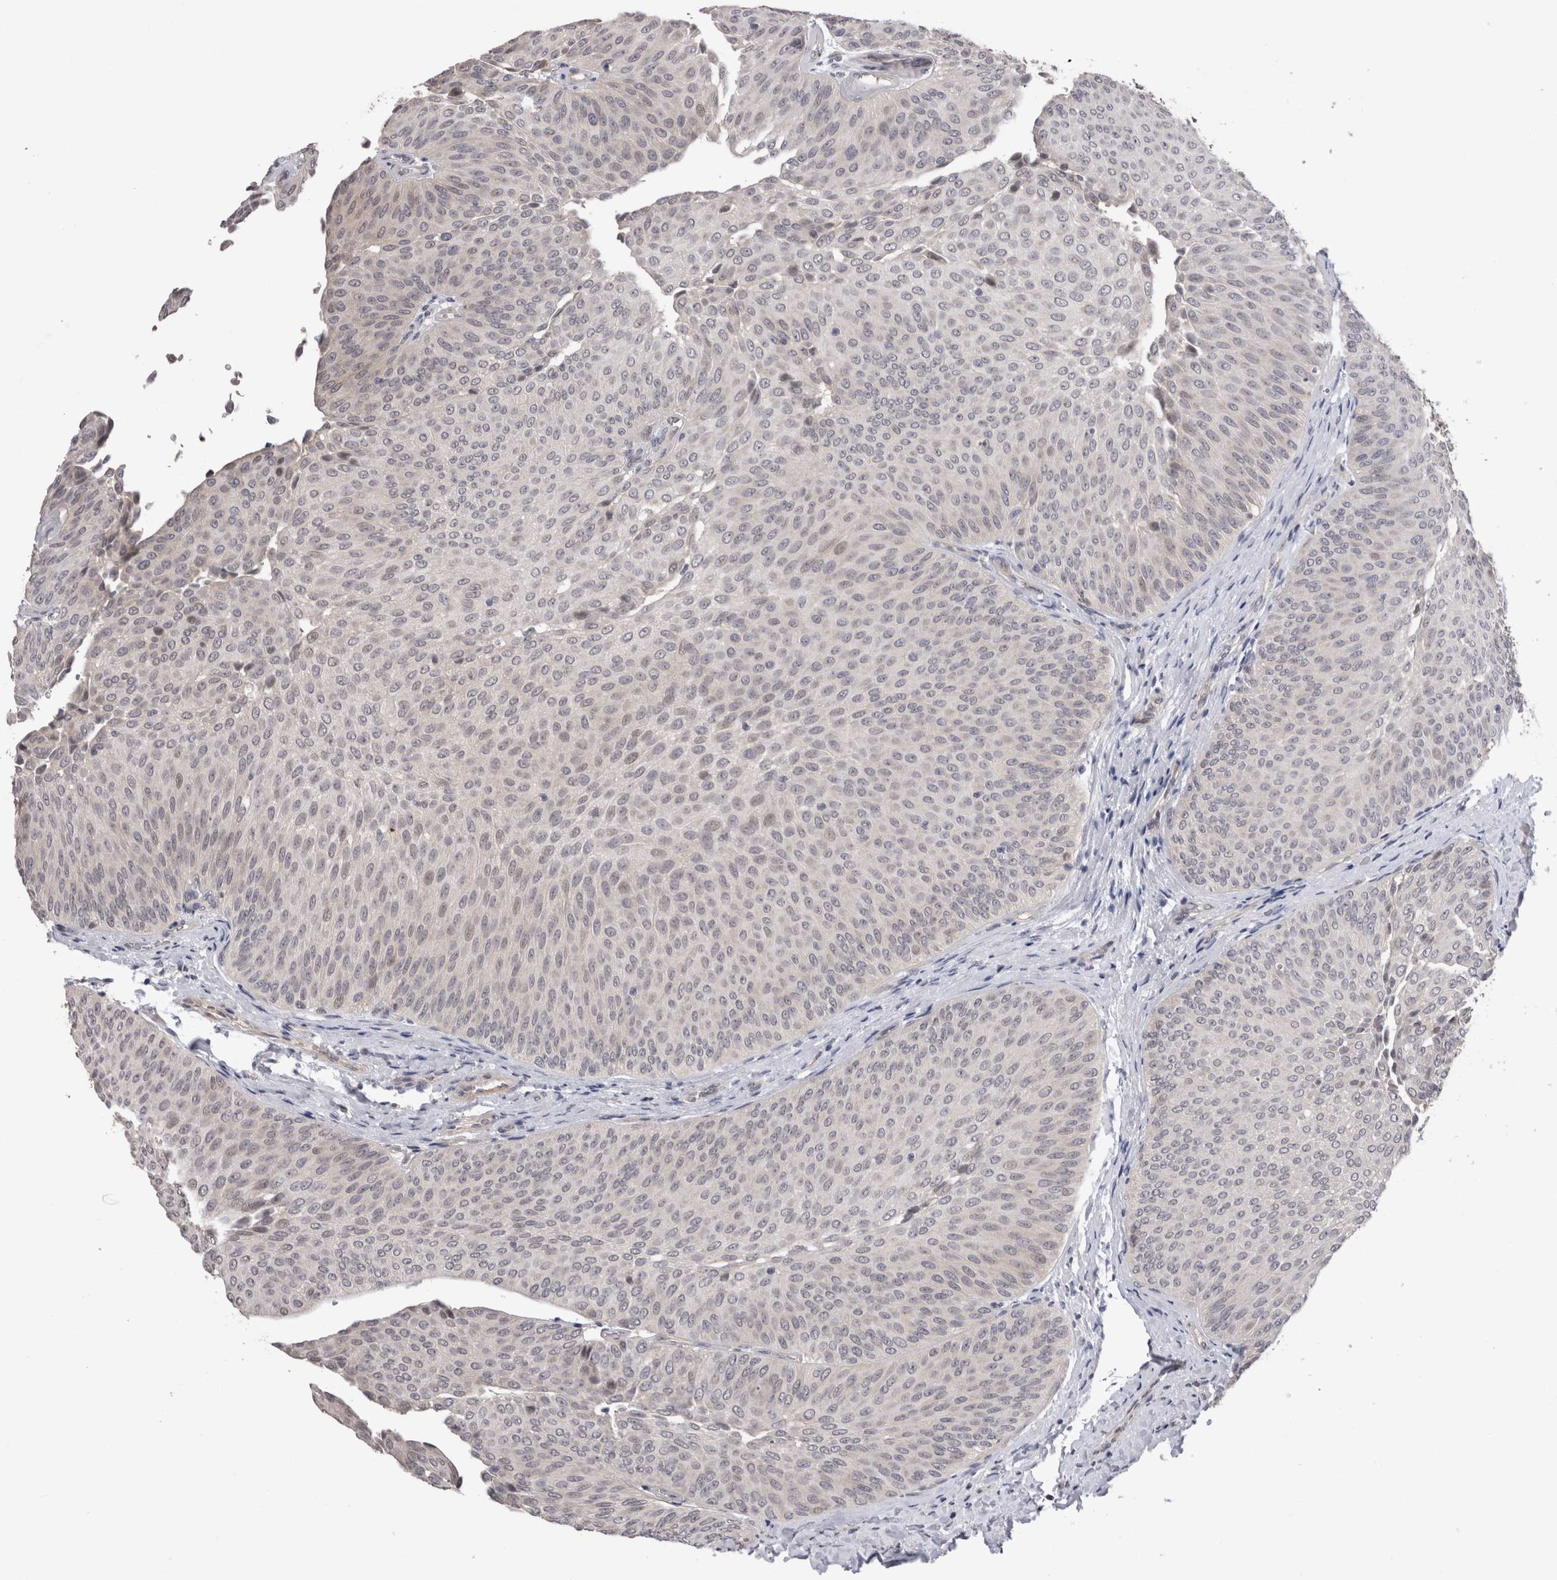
{"staining": {"intensity": "negative", "quantity": "none", "location": "none"}, "tissue": "urothelial cancer", "cell_type": "Tumor cells", "image_type": "cancer", "snomed": [{"axis": "morphology", "description": "Urothelial carcinoma, Low grade"}, {"axis": "topography", "description": "Urinary bladder"}], "caption": "This is a histopathology image of immunohistochemistry (IHC) staining of urothelial carcinoma (low-grade), which shows no staining in tumor cells.", "gene": "CRYBG1", "patient": {"sex": "female", "age": 60}}